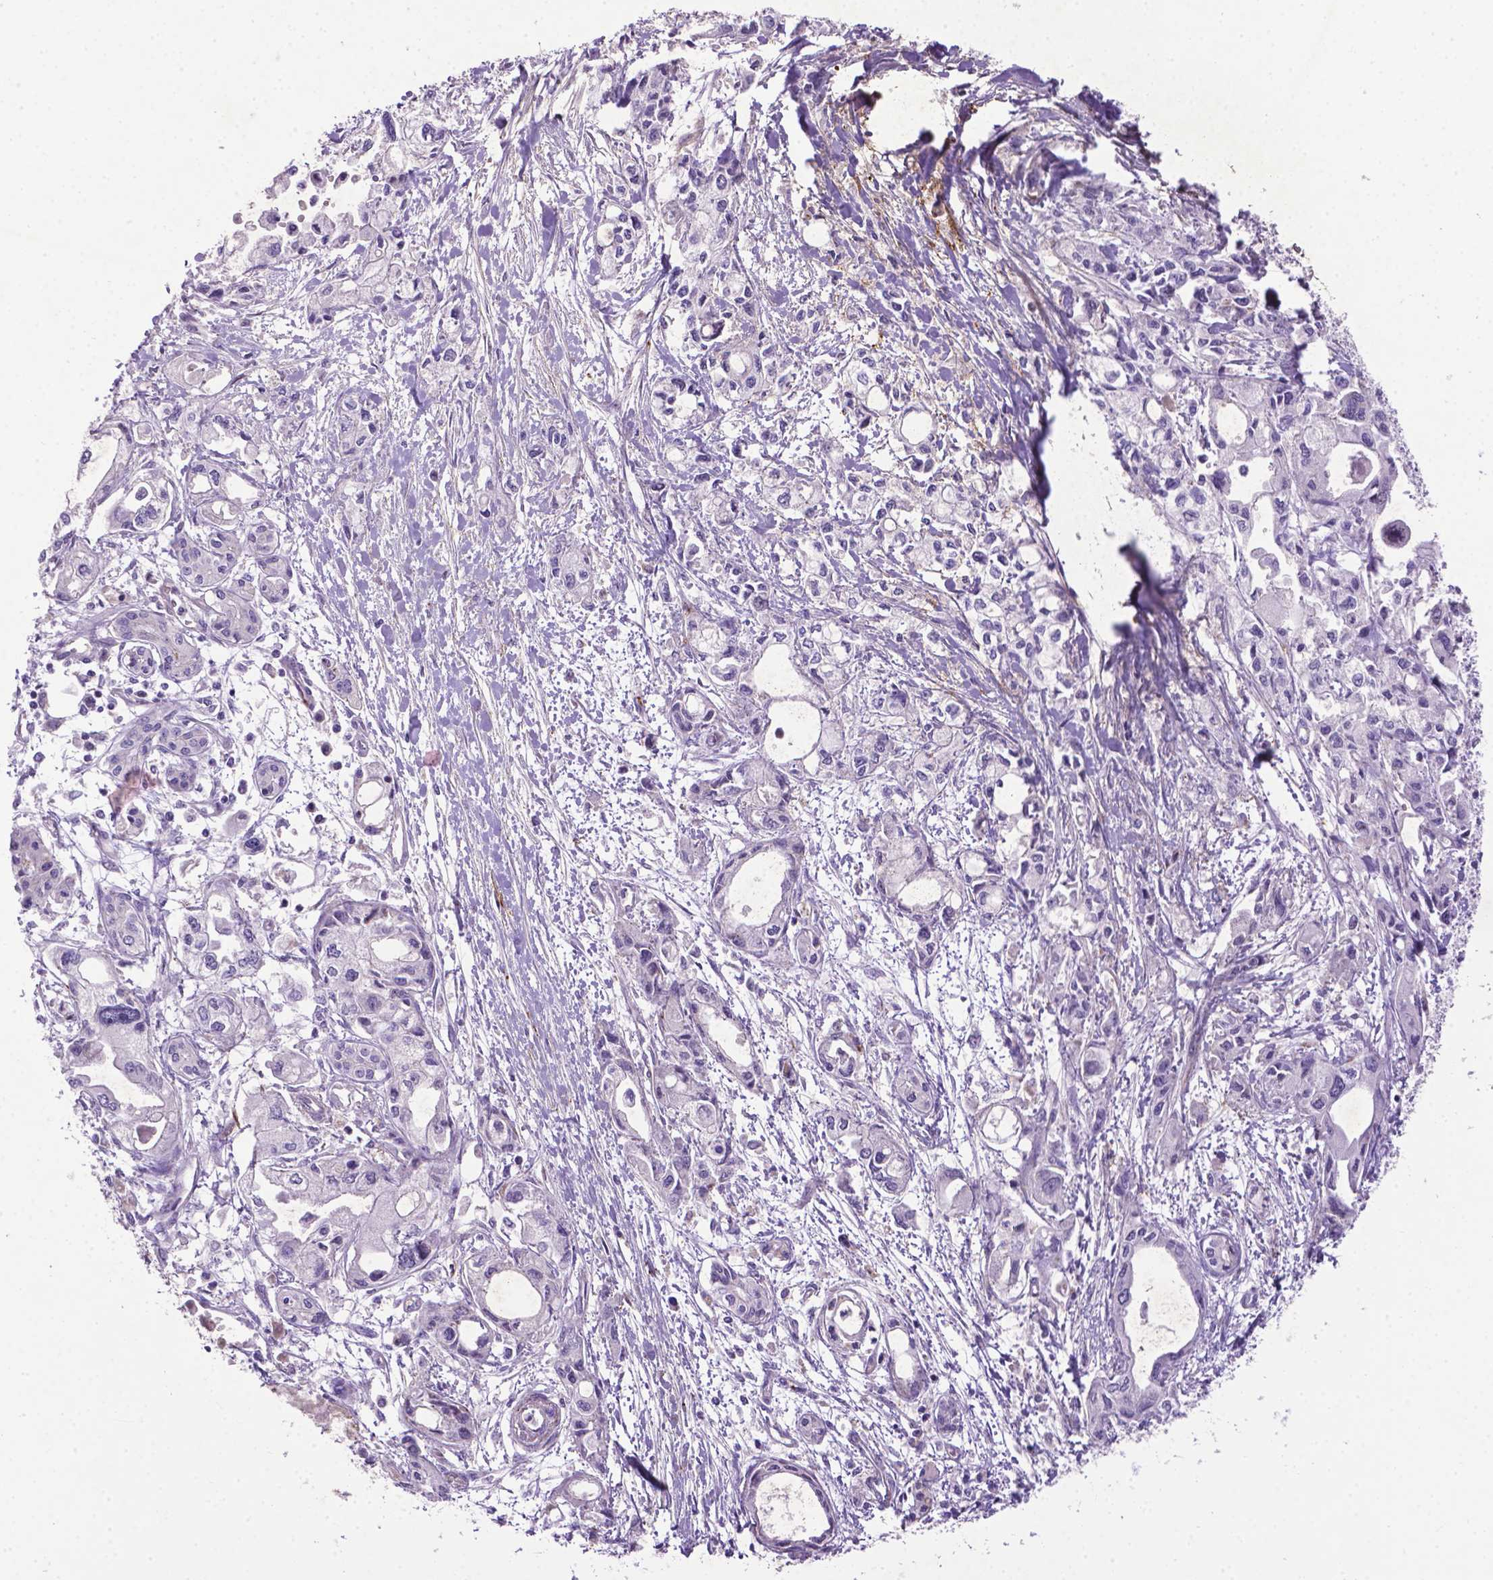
{"staining": {"intensity": "negative", "quantity": "none", "location": "none"}, "tissue": "pancreatic cancer", "cell_type": "Tumor cells", "image_type": "cancer", "snomed": [{"axis": "morphology", "description": "Adenocarcinoma, NOS"}, {"axis": "topography", "description": "Pancreas"}], "caption": "A high-resolution photomicrograph shows immunohistochemistry (IHC) staining of pancreatic cancer (adenocarcinoma), which reveals no significant expression in tumor cells. The staining was performed using DAB to visualize the protein expression in brown, while the nuclei were stained in blue with hematoxylin (Magnification: 20x).", "gene": "CCER2", "patient": {"sex": "female", "age": 61}}